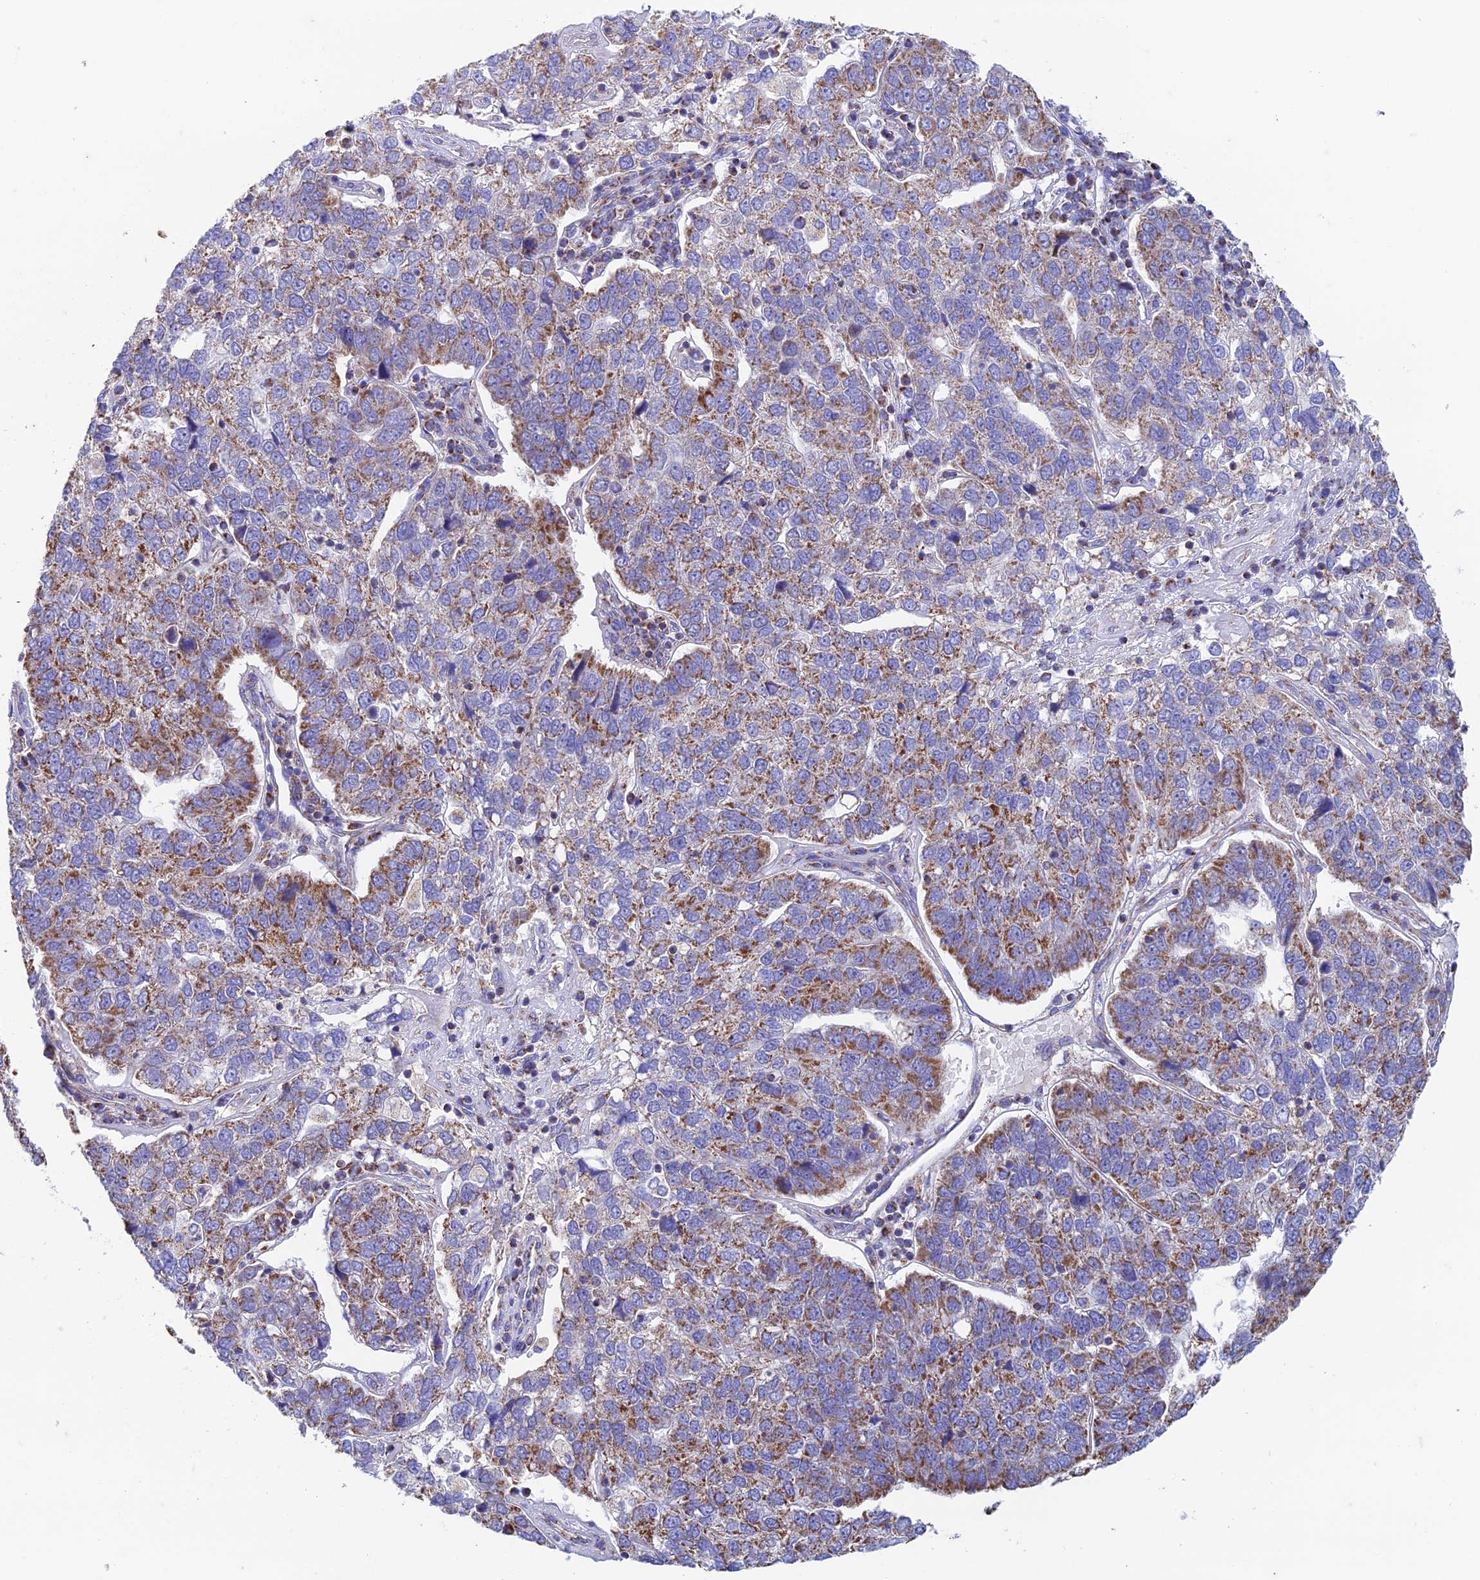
{"staining": {"intensity": "moderate", "quantity": ">75%", "location": "cytoplasmic/membranous"}, "tissue": "pancreatic cancer", "cell_type": "Tumor cells", "image_type": "cancer", "snomed": [{"axis": "morphology", "description": "Adenocarcinoma, NOS"}, {"axis": "topography", "description": "Pancreas"}], "caption": "Moderate cytoplasmic/membranous protein positivity is present in about >75% of tumor cells in pancreatic cancer (adenocarcinoma).", "gene": "ZNF181", "patient": {"sex": "female", "age": 61}}